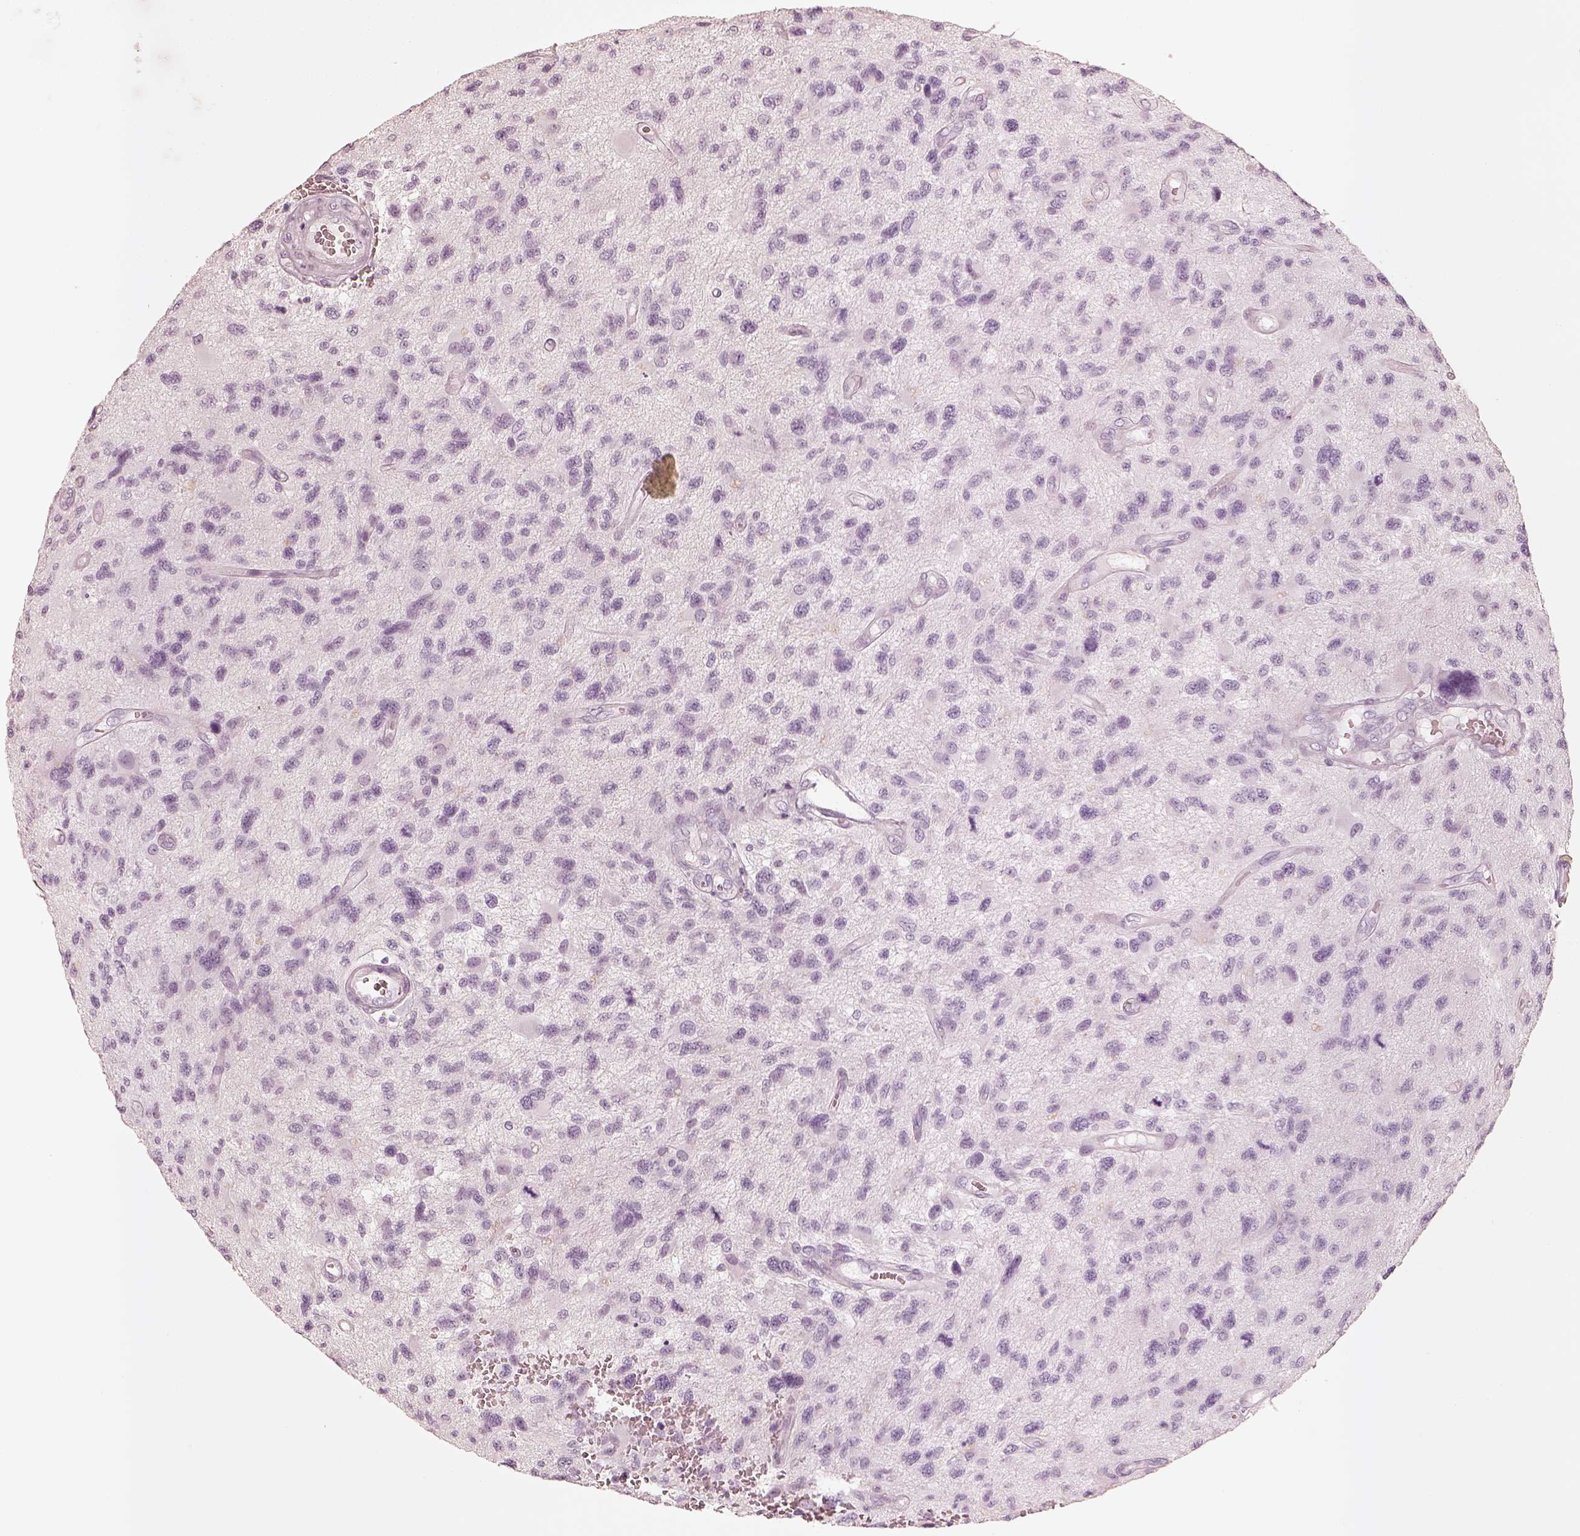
{"staining": {"intensity": "negative", "quantity": "none", "location": "none"}, "tissue": "glioma", "cell_type": "Tumor cells", "image_type": "cancer", "snomed": [{"axis": "morphology", "description": "Glioma, malignant, NOS"}, {"axis": "morphology", "description": "Glioma, malignant, High grade"}, {"axis": "topography", "description": "Brain"}], "caption": "Tumor cells show no significant protein staining in glioma.", "gene": "KRT72", "patient": {"sex": "female", "age": 71}}